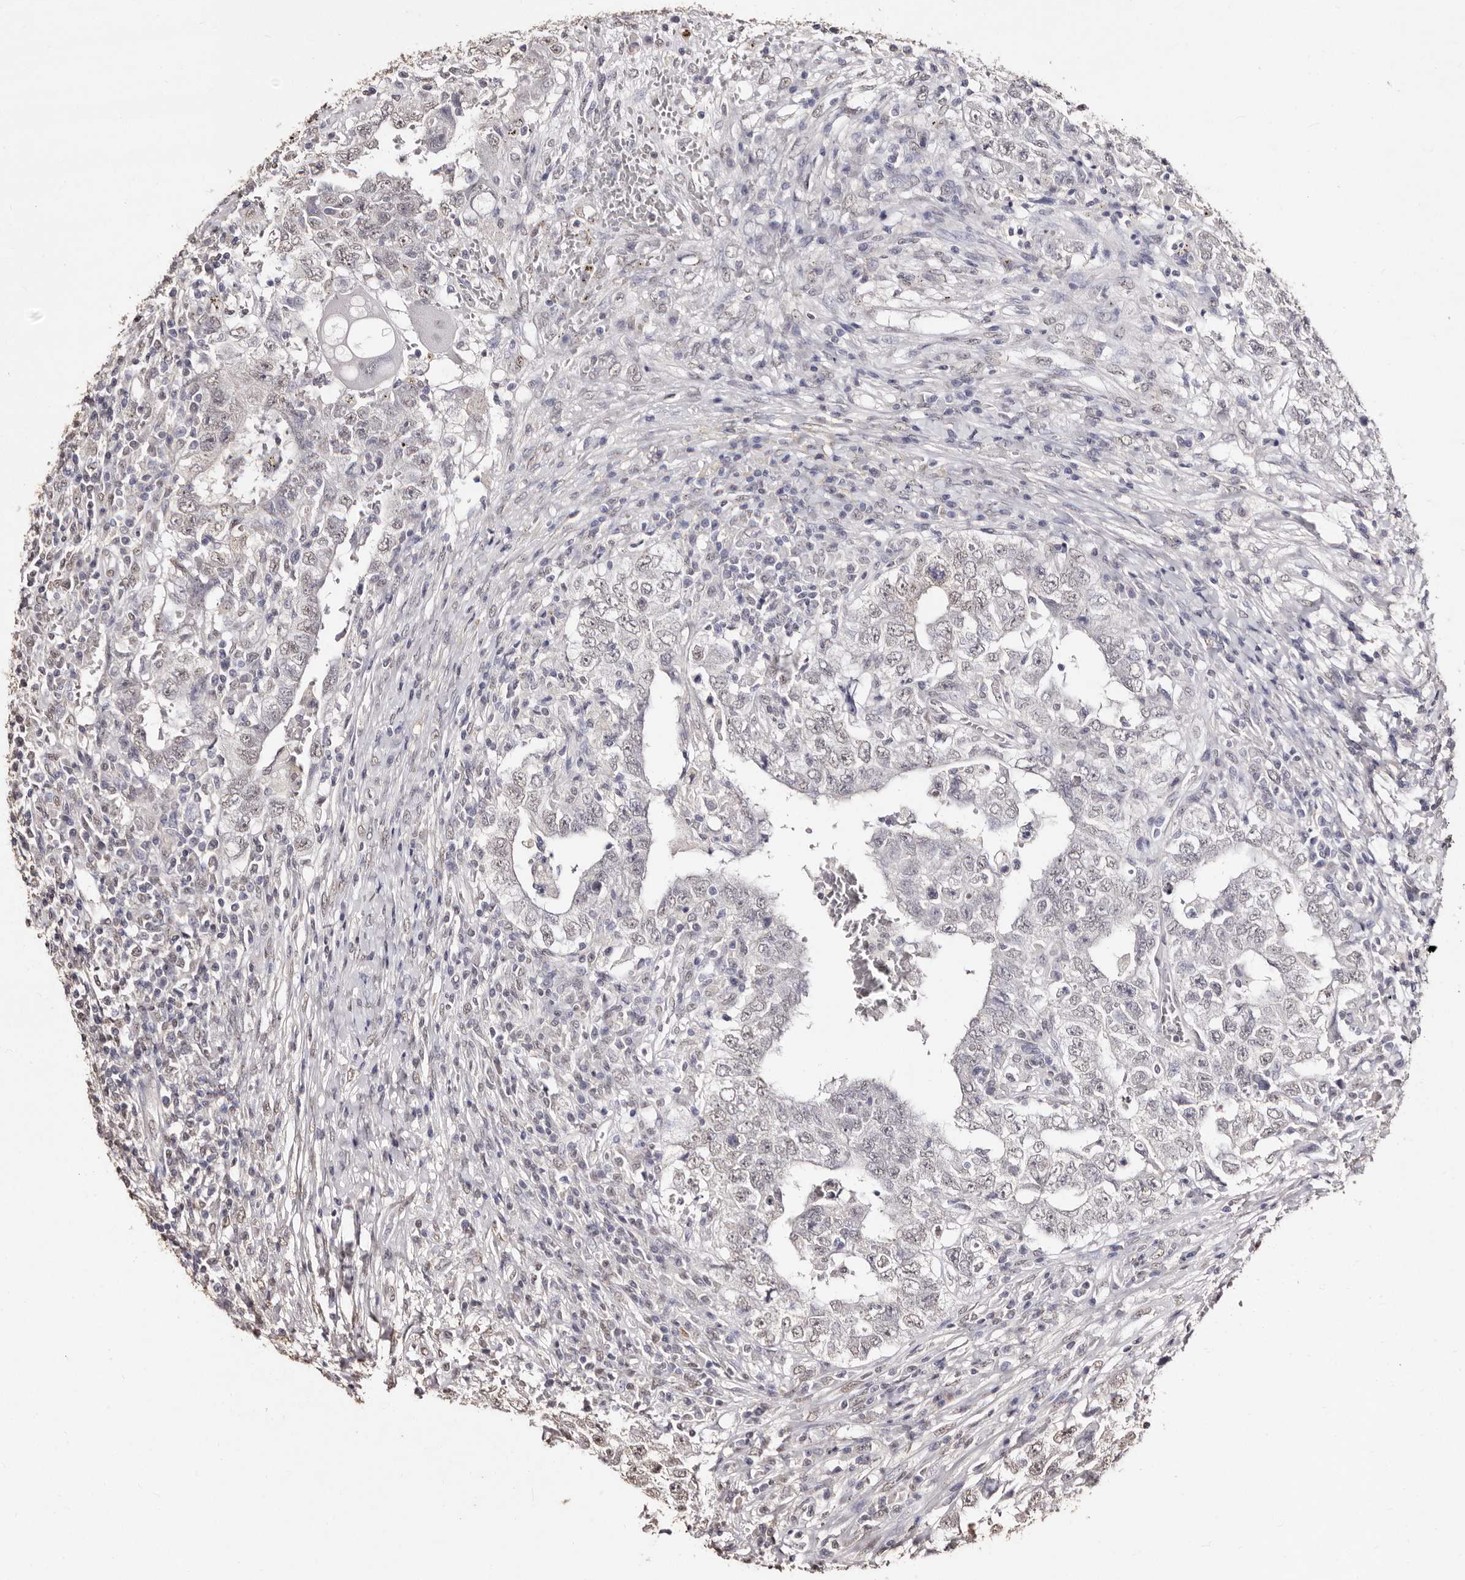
{"staining": {"intensity": "weak", "quantity": "<25%", "location": "nuclear"}, "tissue": "testis cancer", "cell_type": "Tumor cells", "image_type": "cancer", "snomed": [{"axis": "morphology", "description": "Carcinoma, Embryonal, NOS"}, {"axis": "topography", "description": "Testis"}], "caption": "A high-resolution histopathology image shows IHC staining of testis embryonal carcinoma, which demonstrates no significant expression in tumor cells.", "gene": "ERBB4", "patient": {"sex": "male", "age": 26}}